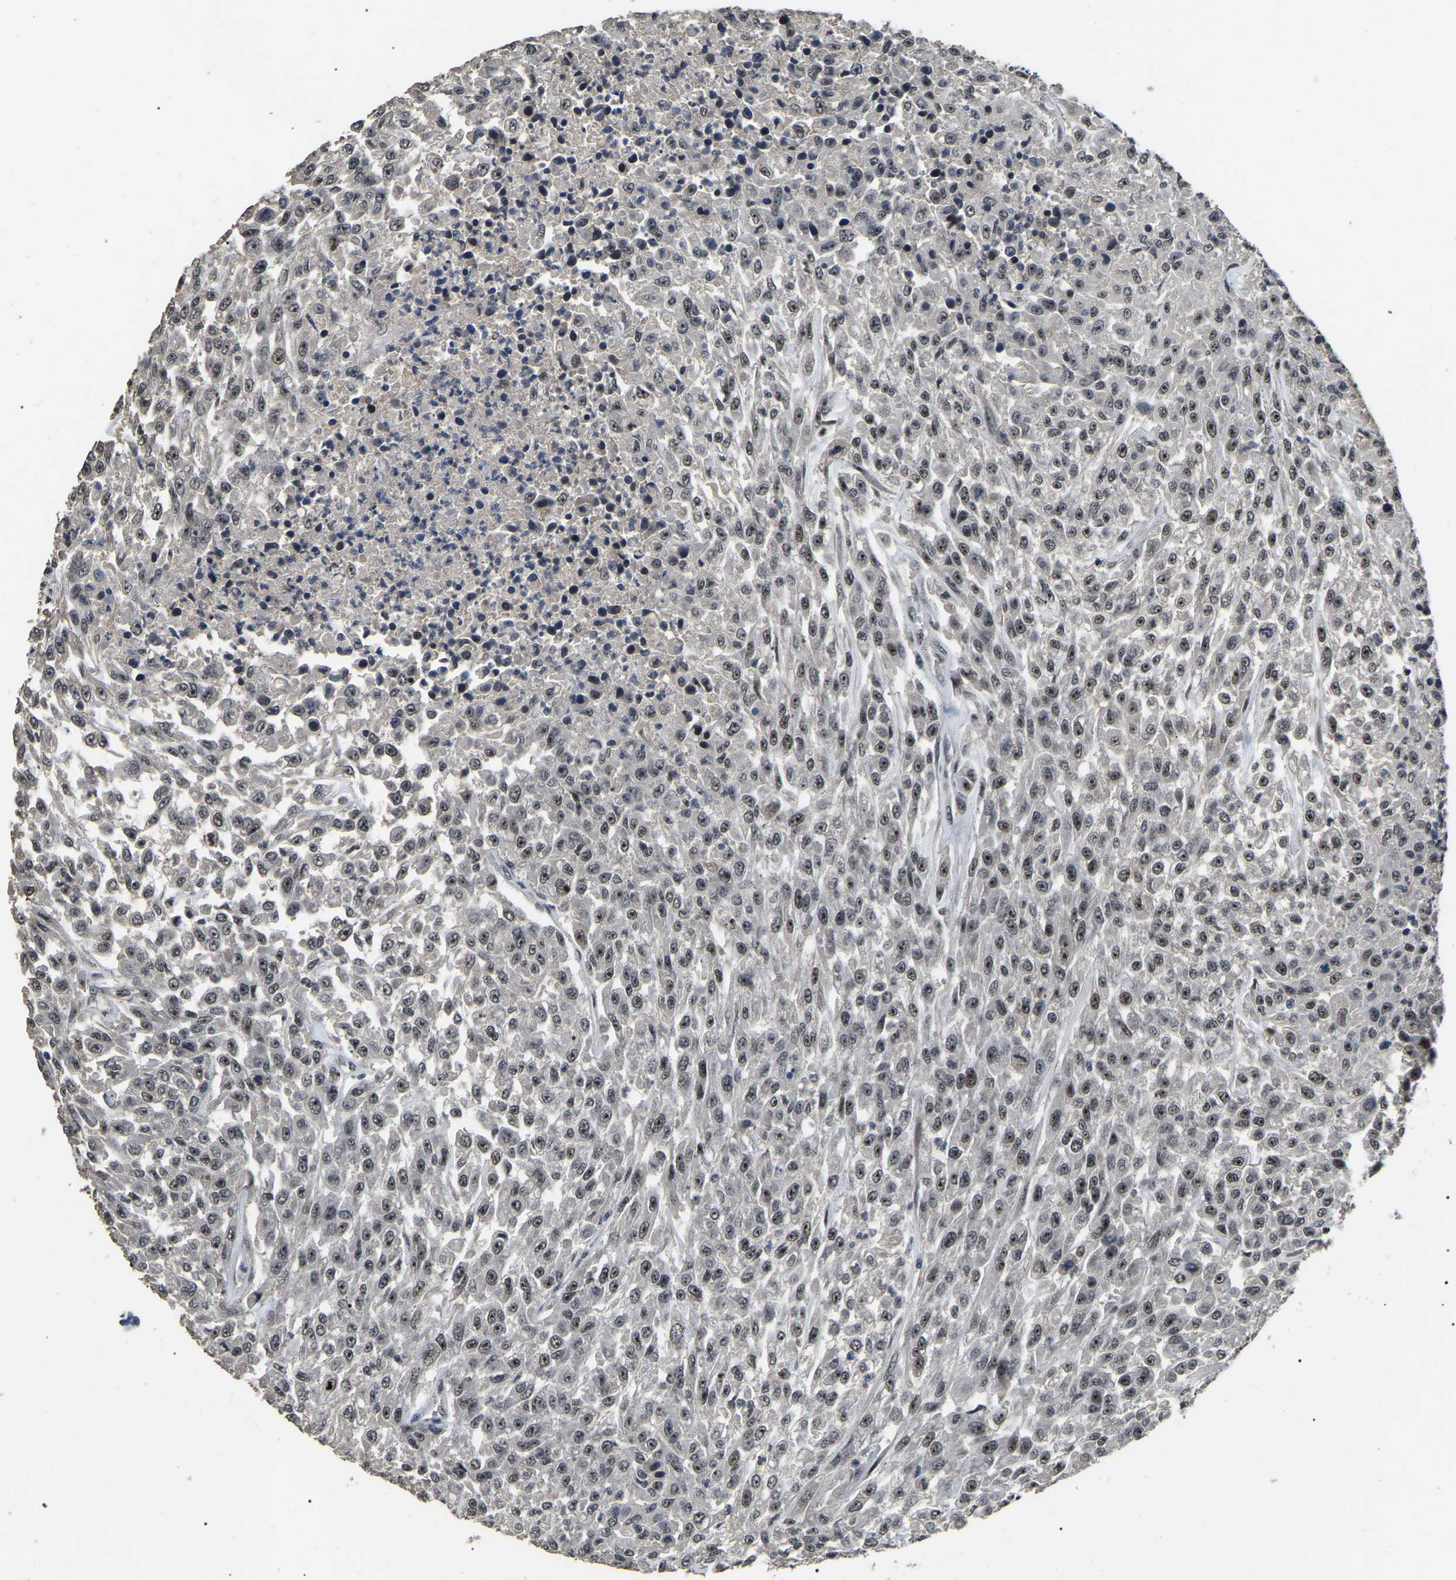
{"staining": {"intensity": "moderate", "quantity": ">75%", "location": "nuclear"}, "tissue": "urothelial cancer", "cell_type": "Tumor cells", "image_type": "cancer", "snomed": [{"axis": "morphology", "description": "Urothelial carcinoma, High grade"}, {"axis": "topography", "description": "Urinary bladder"}], "caption": "DAB immunohistochemical staining of urothelial carcinoma (high-grade) exhibits moderate nuclear protein staining in about >75% of tumor cells.", "gene": "PPM1E", "patient": {"sex": "male", "age": 46}}